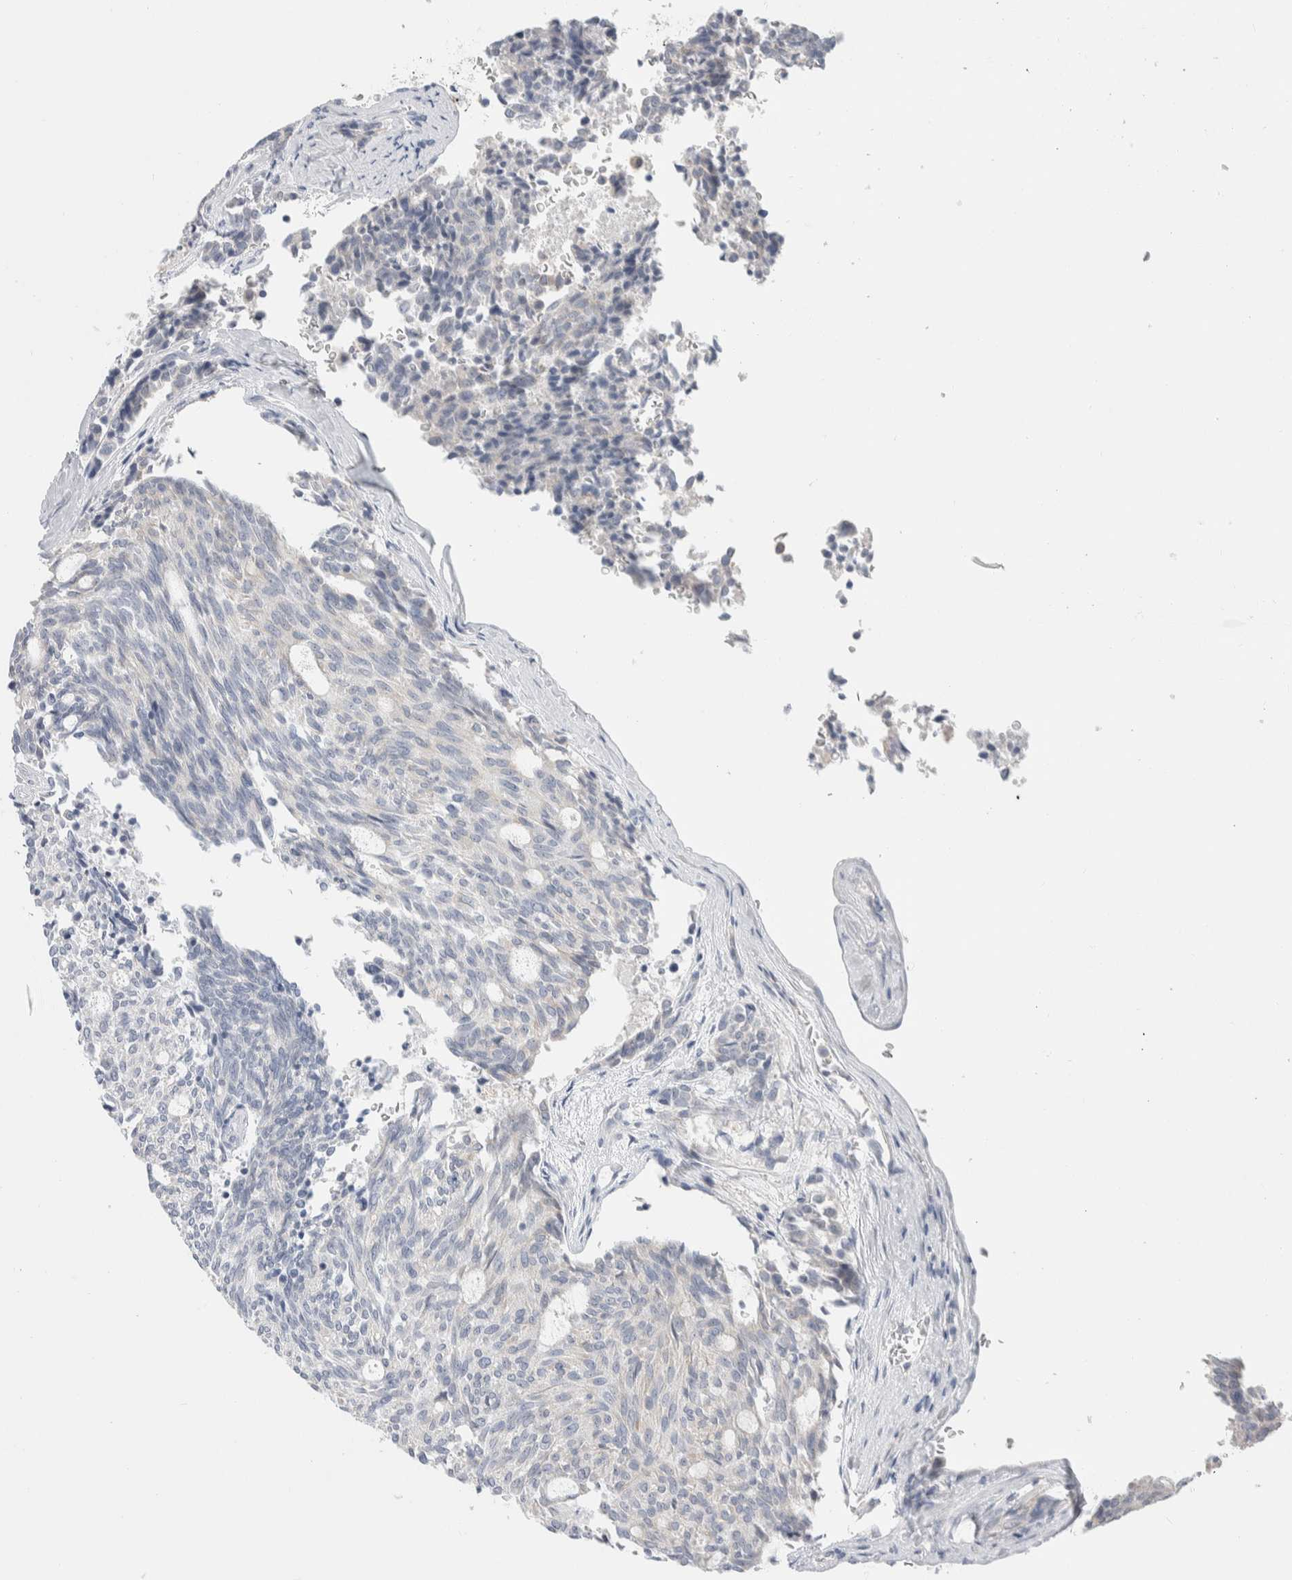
{"staining": {"intensity": "negative", "quantity": "none", "location": "none"}, "tissue": "carcinoid", "cell_type": "Tumor cells", "image_type": "cancer", "snomed": [{"axis": "morphology", "description": "Carcinoid, malignant, NOS"}, {"axis": "topography", "description": "Pancreas"}], "caption": "The image exhibits no staining of tumor cells in malignant carcinoid.", "gene": "RUSF1", "patient": {"sex": "female", "age": 54}}